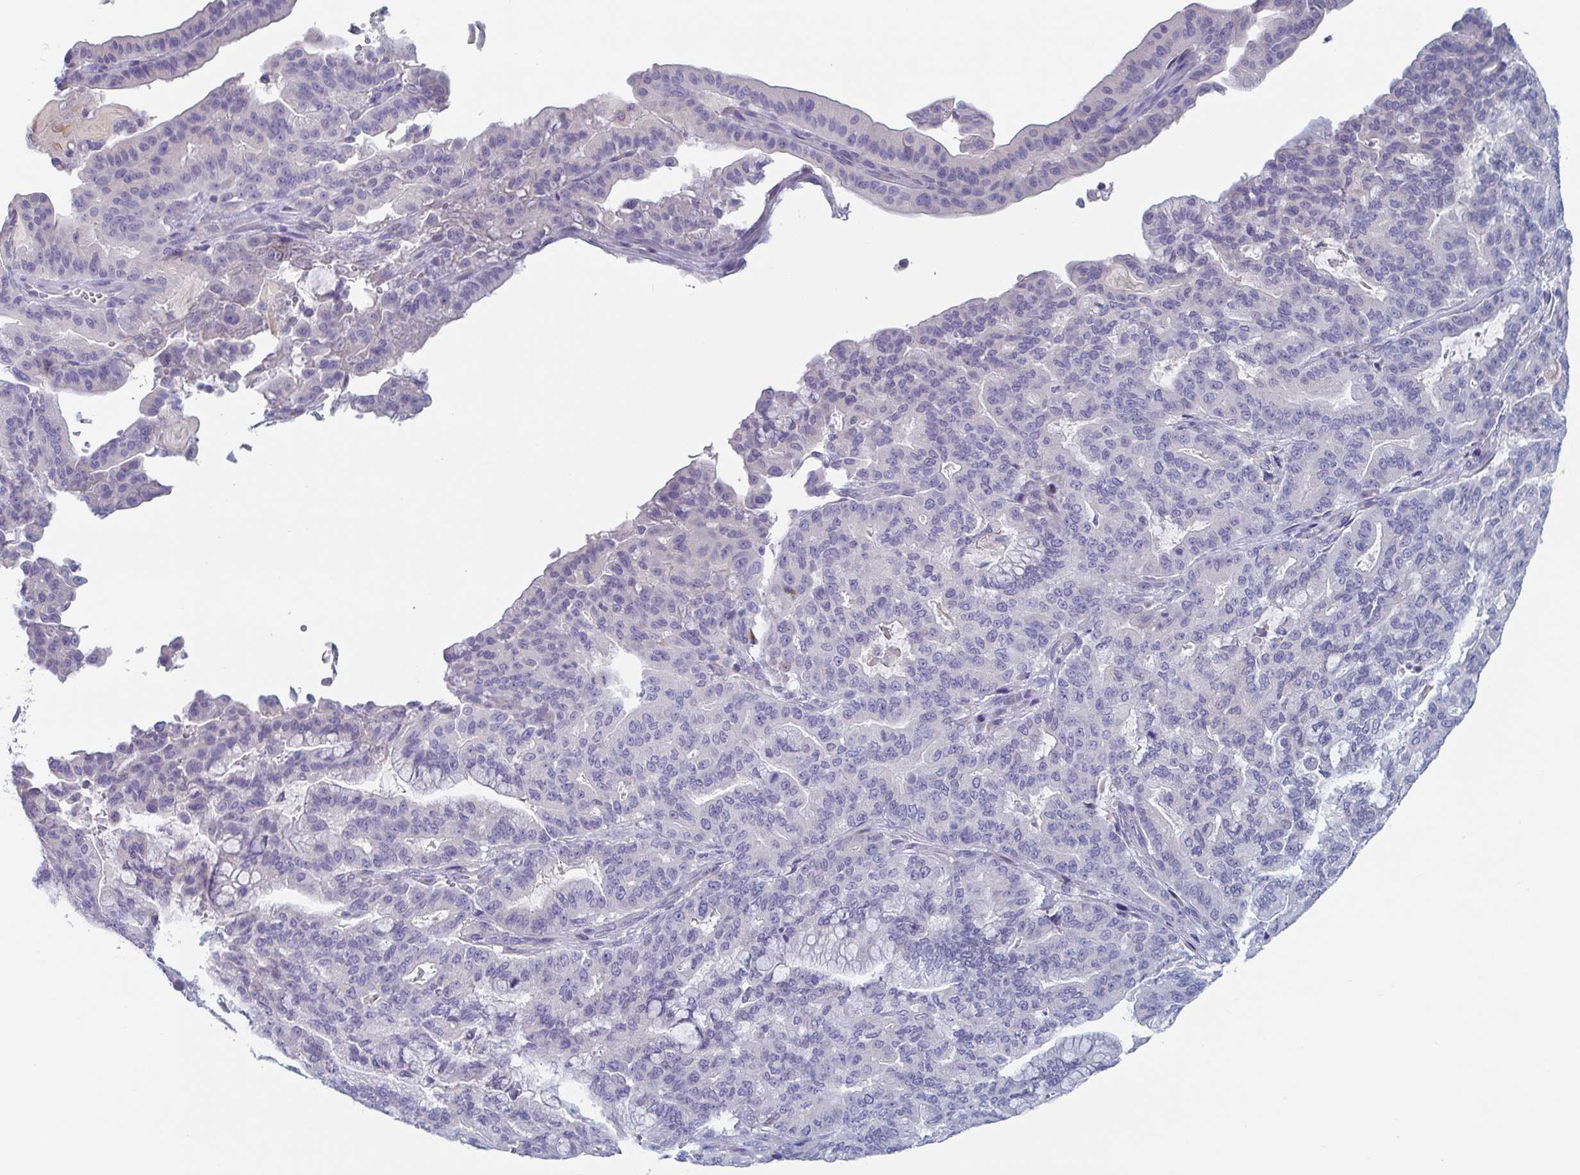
{"staining": {"intensity": "negative", "quantity": "none", "location": "none"}, "tissue": "pancreatic cancer", "cell_type": "Tumor cells", "image_type": "cancer", "snomed": [{"axis": "morphology", "description": "Adenocarcinoma, NOS"}, {"axis": "topography", "description": "Pancreas"}], "caption": "Tumor cells show no significant staining in pancreatic cancer.", "gene": "NT5C3B", "patient": {"sex": "male", "age": 63}}